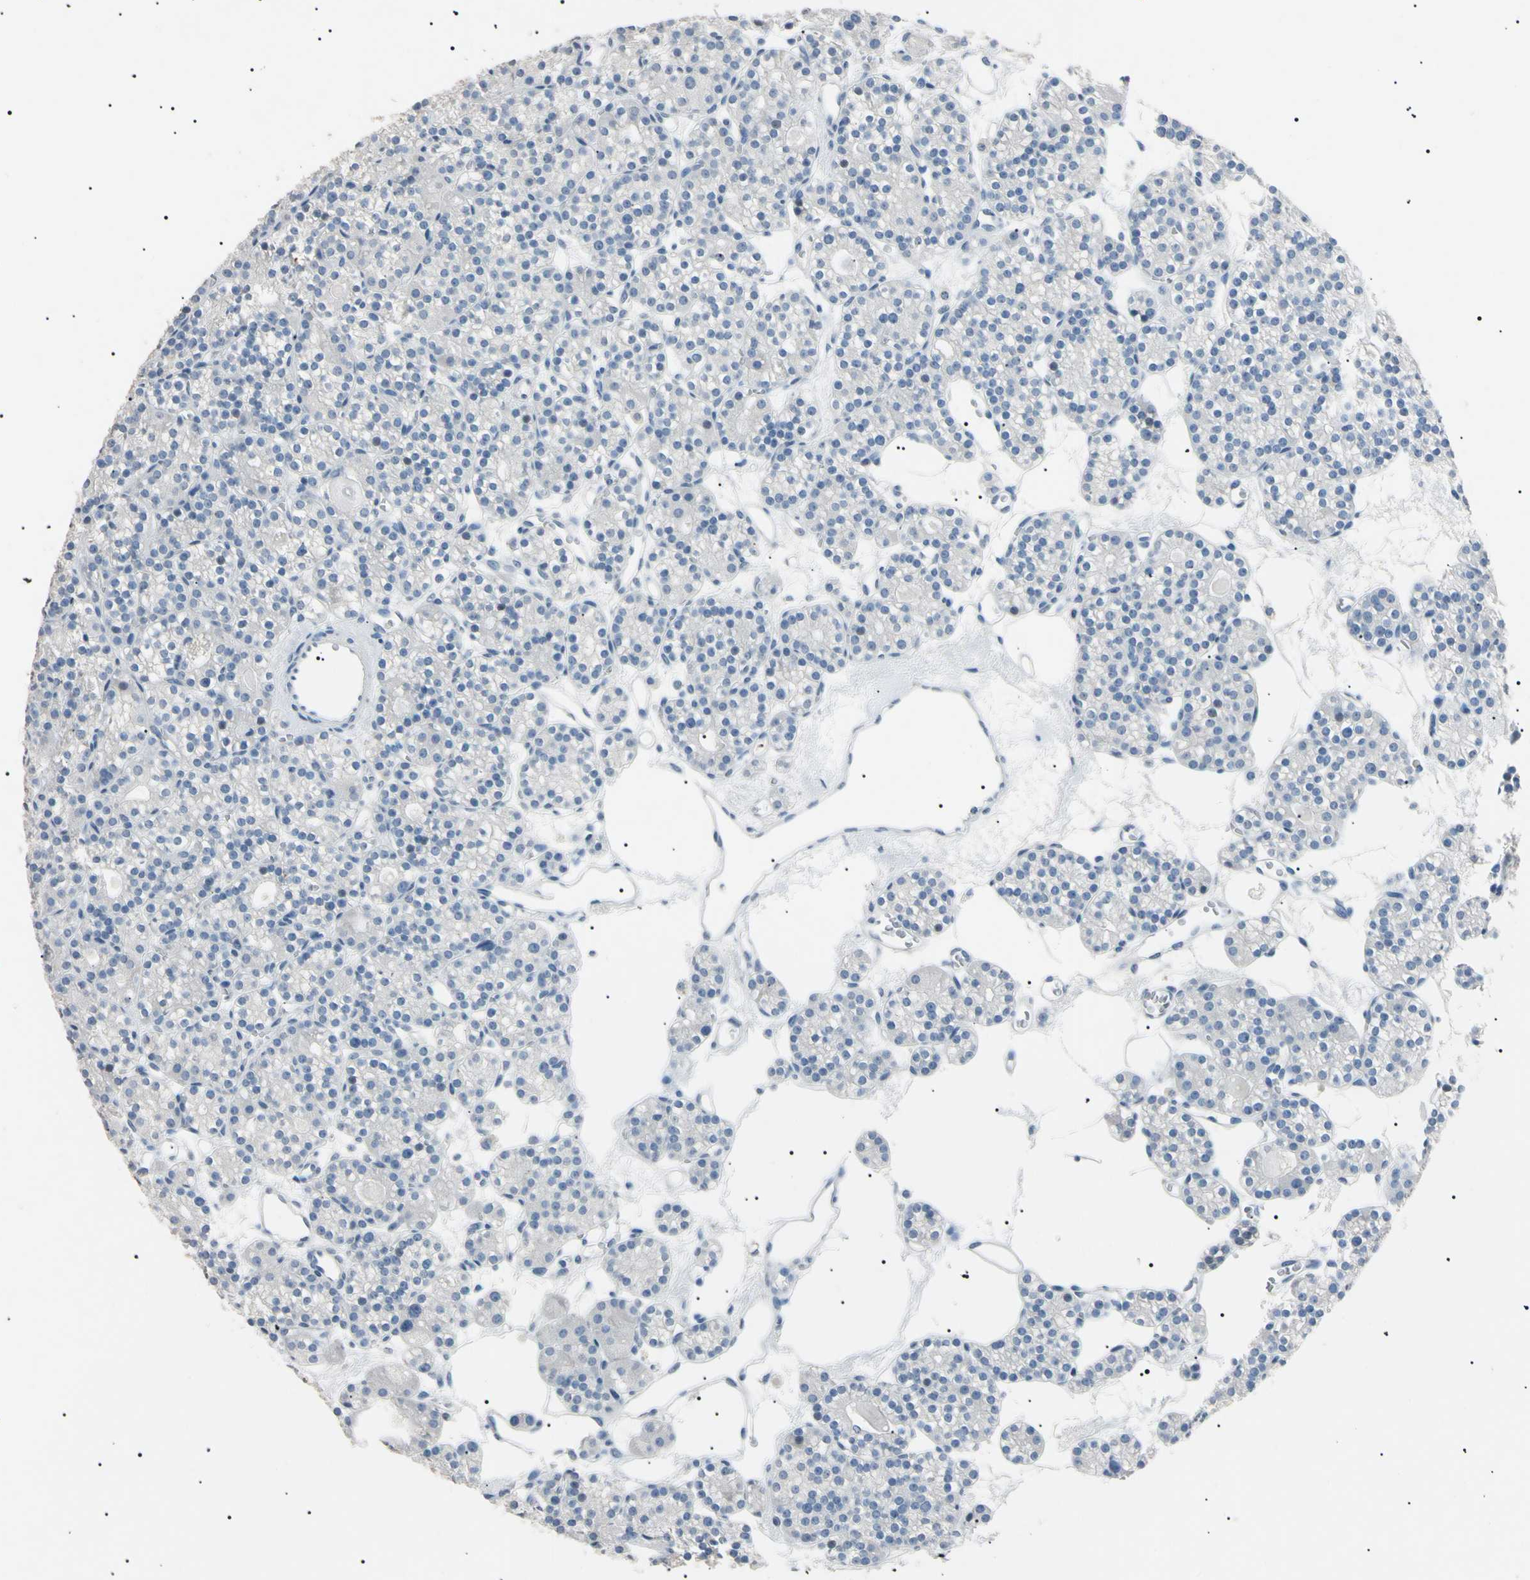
{"staining": {"intensity": "strong", "quantity": "<25%", "location": "cytoplasmic/membranous"}, "tissue": "parathyroid gland", "cell_type": "Glandular cells", "image_type": "normal", "snomed": [{"axis": "morphology", "description": "Normal tissue, NOS"}, {"axis": "topography", "description": "Parathyroid gland"}], "caption": "Protein expression analysis of benign human parathyroid gland reveals strong cytoplasmic/membranous positivity in about <25% of glandular cells. (DAB (3,3'-diaminobenzidine) IHC, brown staining for protein, blue staining for nuclei).", "gene": "CGB3", "patient": {"sex": "female", "age": 64}}